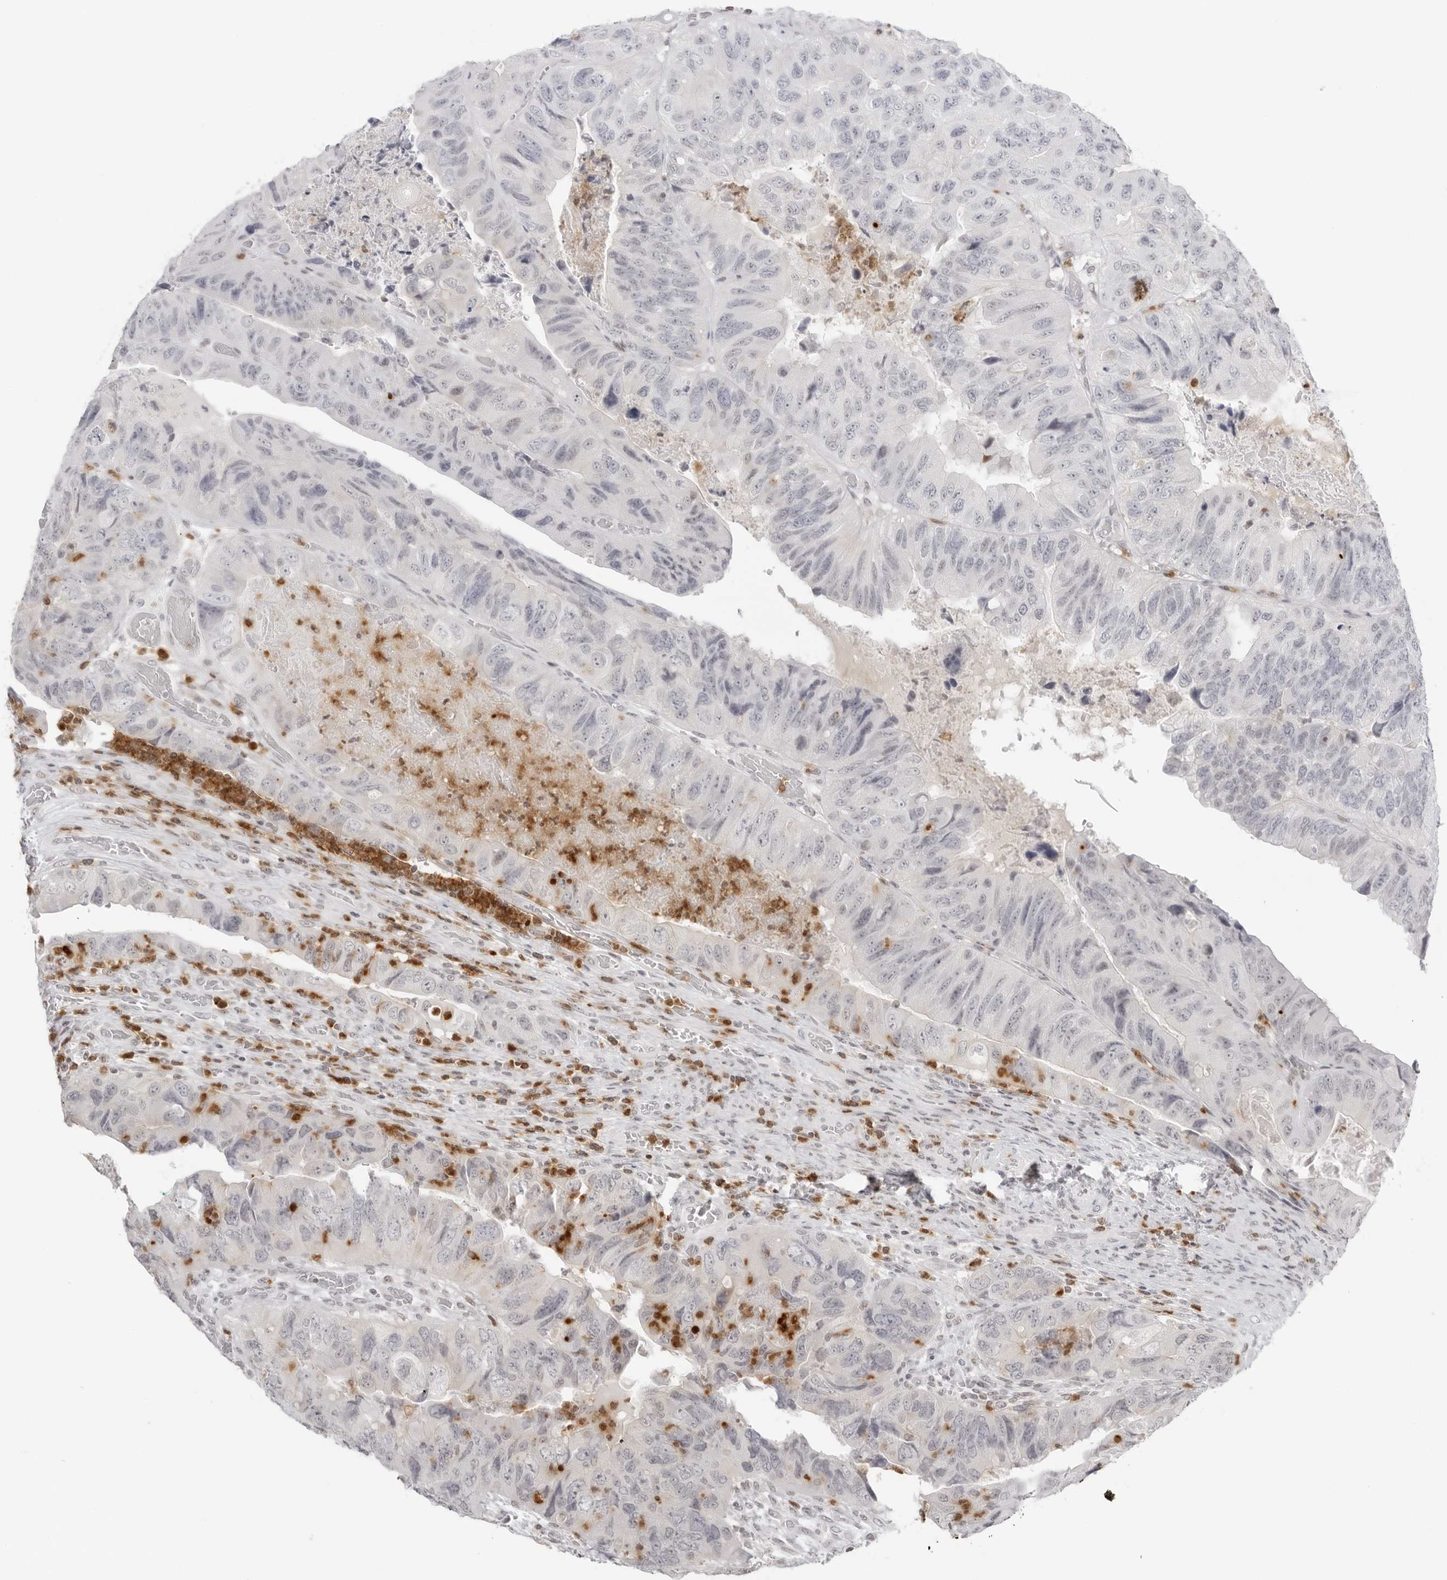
{"staining": {"intensity": "negative", "quantity": "none", "location": "none"}, "tissue": "colorectal cancer", "cell_type": "Tumor cells", "image_type": "cancer", "snomed": [{"axis": "morphology", "description": "Adenocarcinoma, NOS"}, {"axis": "topography", "description": "Rectum"}], "caption": "An immunohistochemistry micrograph of colorectal cancer is shown. There is no staining in tumor cells of colorectal cancer.", "gene": "RNF146", "patient": {"sex": "male", "age": 63}}